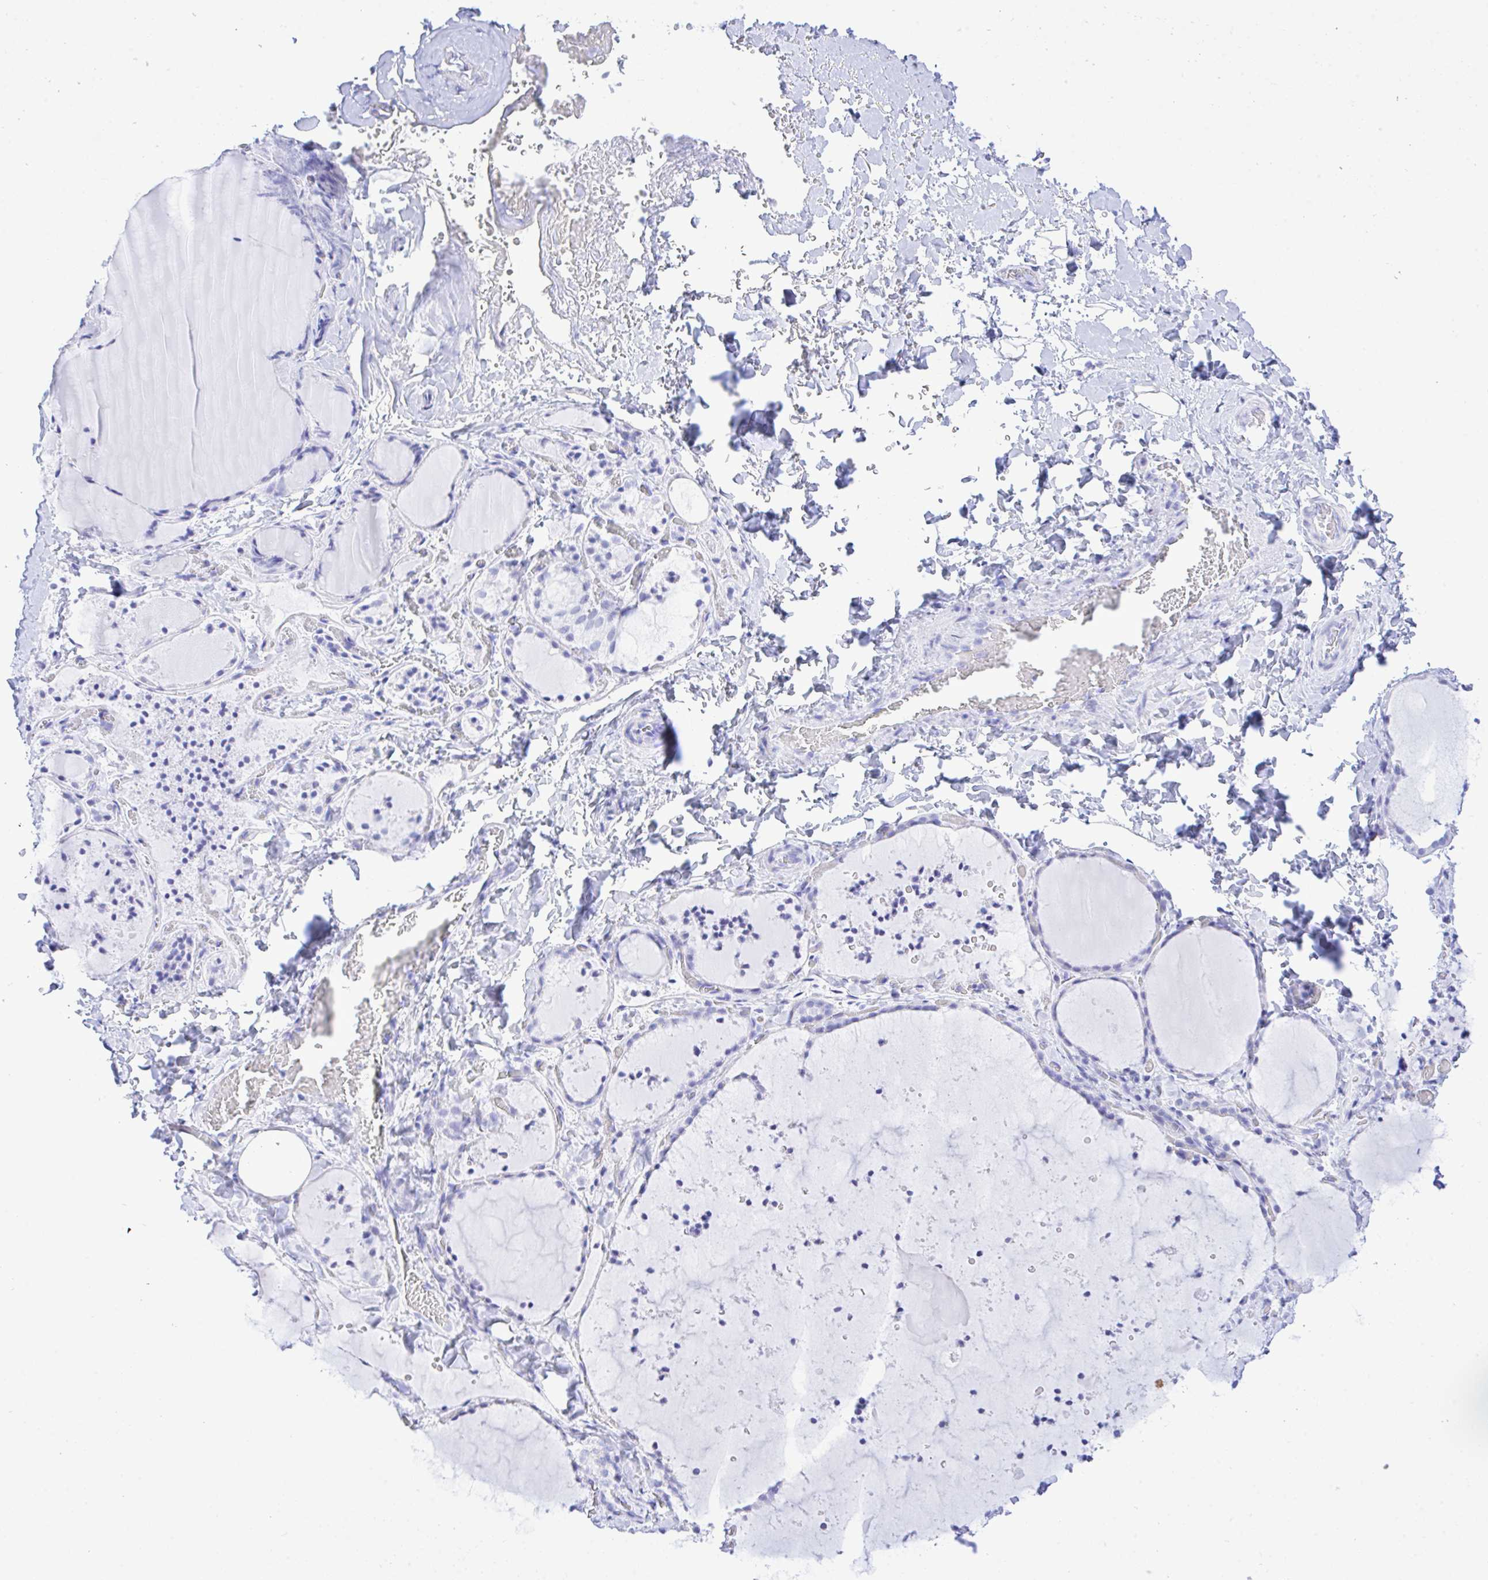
{"staining": {"intensity": "negative", "quantity": "none", "location": "none"}, "tissue": "thyroid gland", "cell_type": "Glandular cells", "image_type": "normal", "snomed": [{"axis": "morphology", "description": "Normal tissue, NOS"}, {"axis": "topography", "description": "Thyroid gland"}], "caption": "Immunohistochemistry image of benign thyroid gland stained for a protein (brown), which reveals no positivity in glandular cells.", "gene": "SELENOV", "patient": {"sex": "female", "age": 22}}